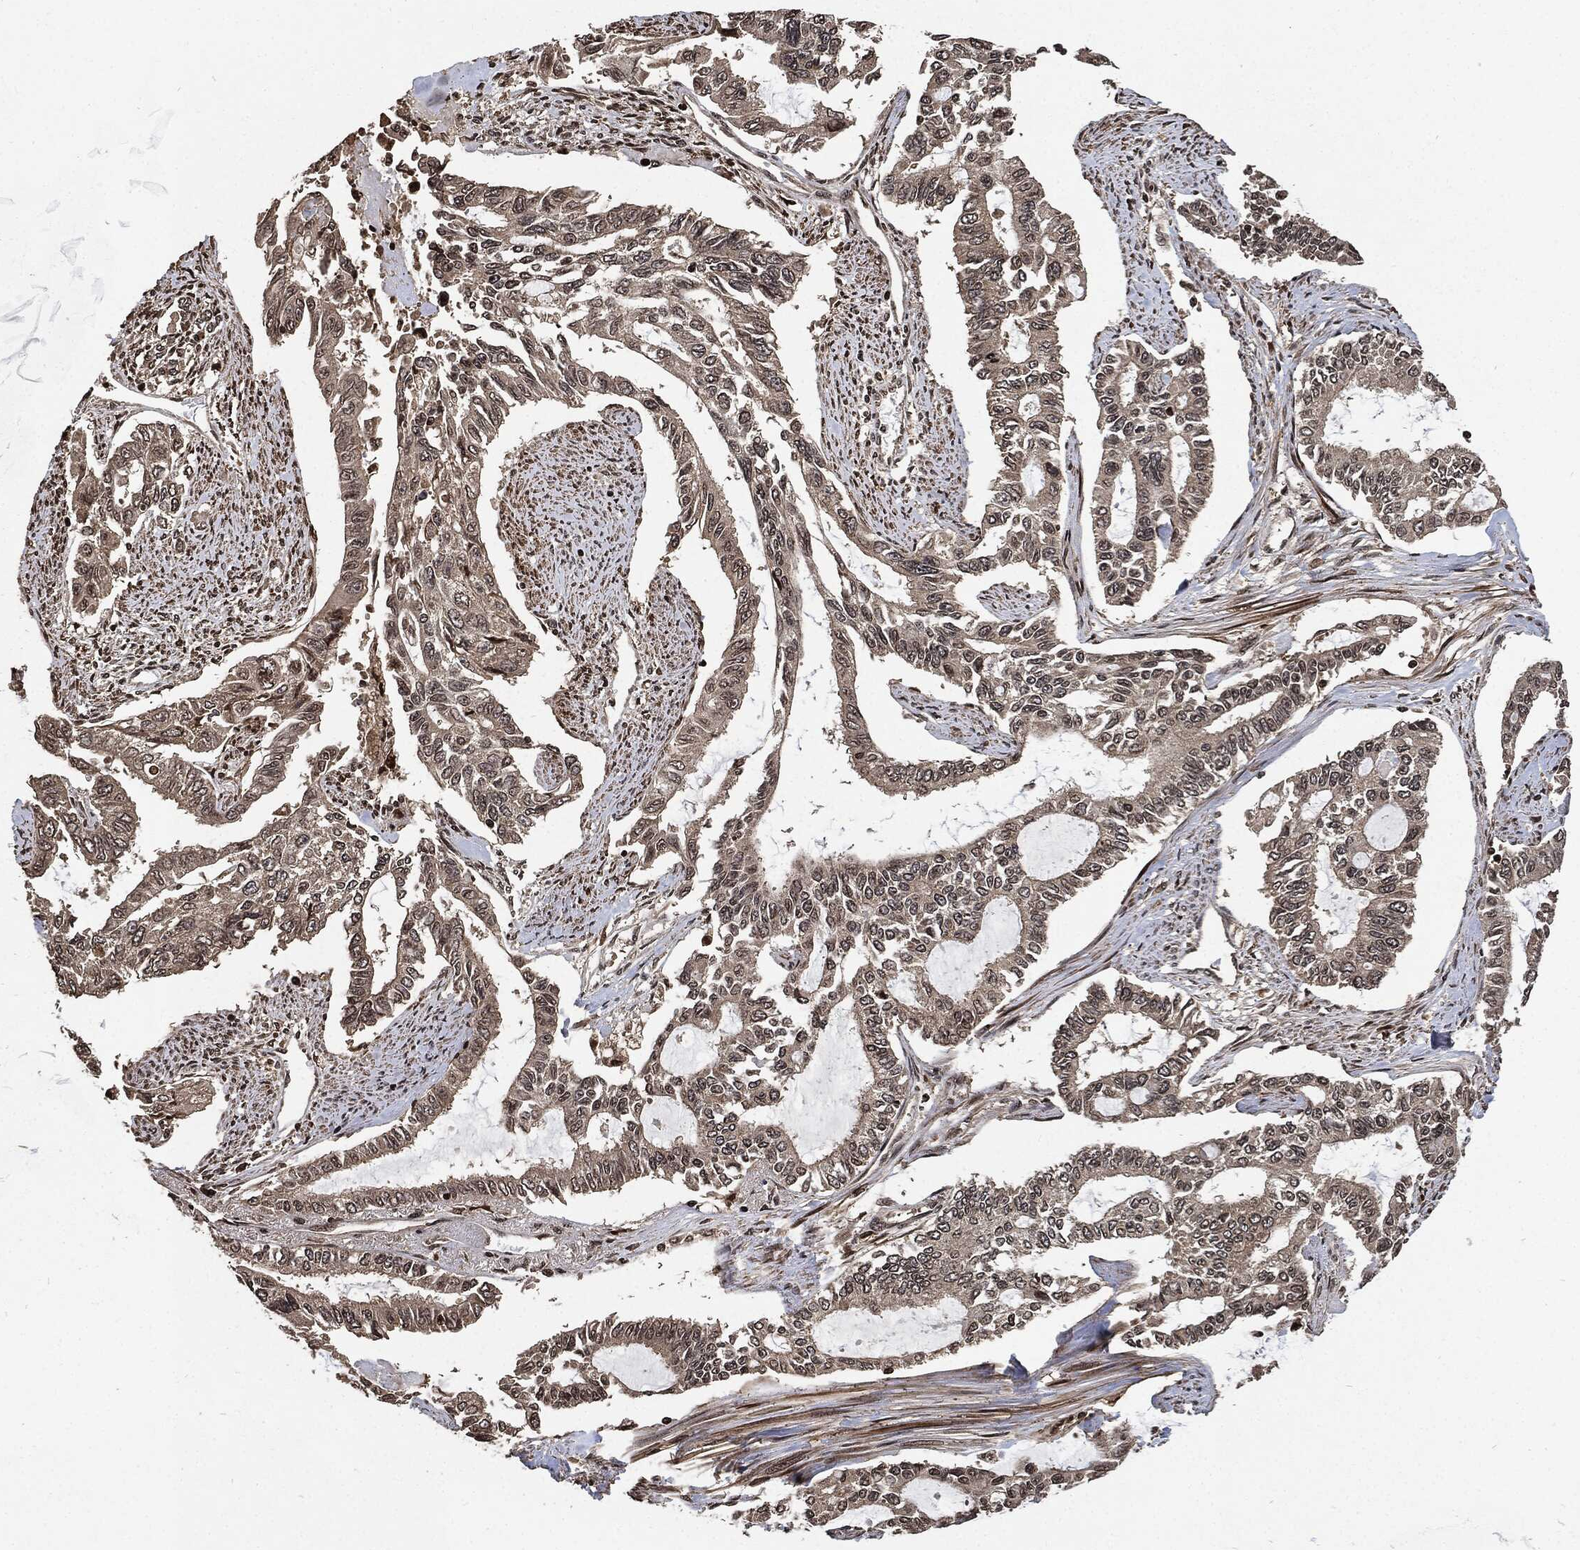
{"staining": {"intensity": "negative", "quantity": "none", "location": "none"}, "tissue": "endometrial cancer", "cell_type": "Tumor cells", "image_type": "cancer", "snomed": [{"axis": "morphology", "description": "Adenocarcinoma, NOS"}, {"axis": "topography", "description": "Uterus"}], "caption": "Immunohistochemistry of endometrial cancer demonstrates no staining in tumor cells.", "gene": "PDK1", "patient": {"sex": "female", "age": 59}}